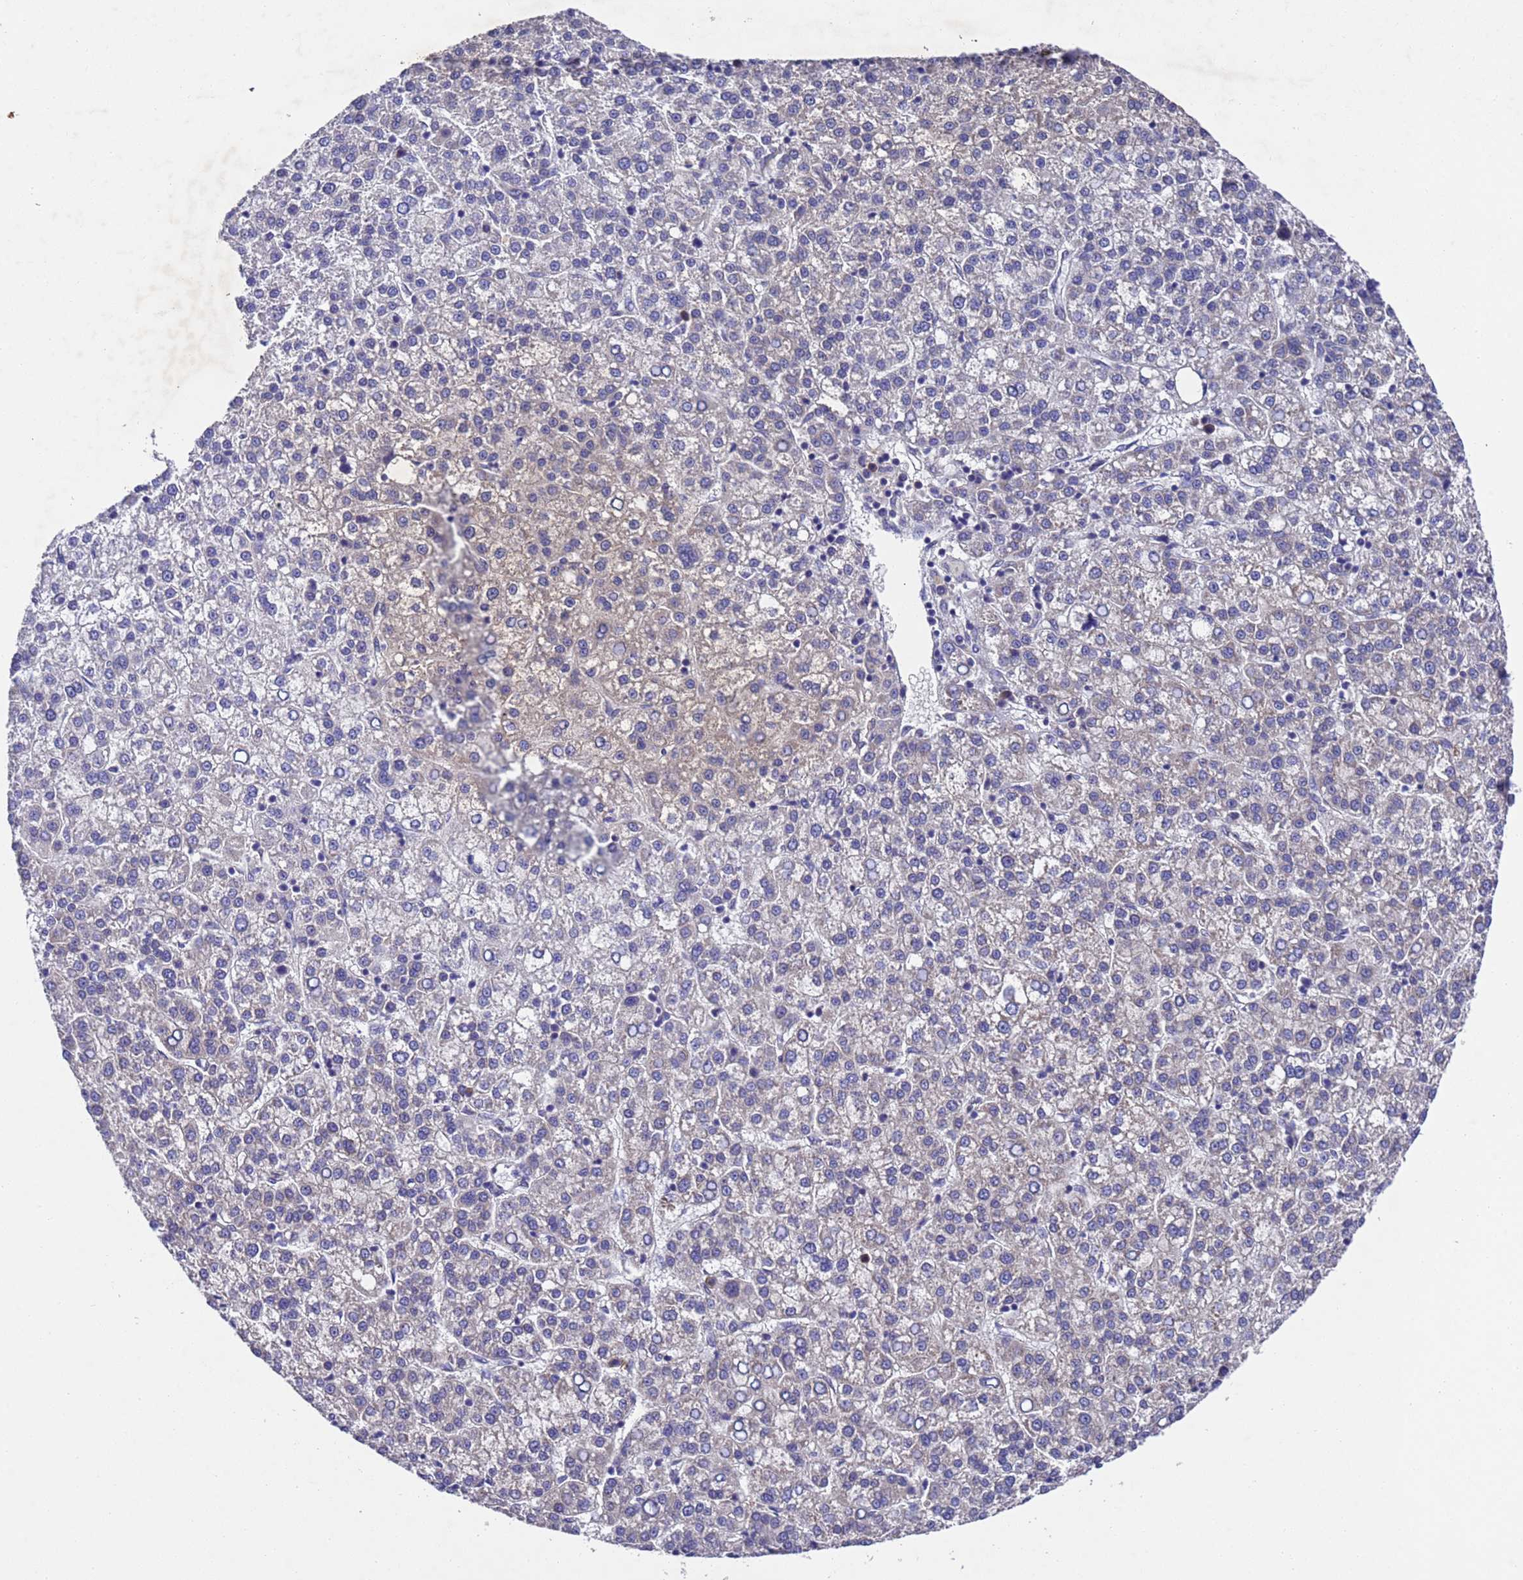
{"staining": {"intensity": "negative", "quantity": "none", "location": "none"}, "tissue": "liver cancer", "cell_type": "Tumor cells", "image_type": "cancer", "snomed": [{"axis": "morphology", "description": "Carcinoma, Hepatocellular, NOS"}, {"axis": "topography", "description": "Liver"}], "caption": "Immunohistochemistry (IHC) image of human liver cancer stained for a protein (brown), which shows no positivity in tumor cells.", "gene": "DCAF12L2", "patient": {"sex": "female", "age": 58}}